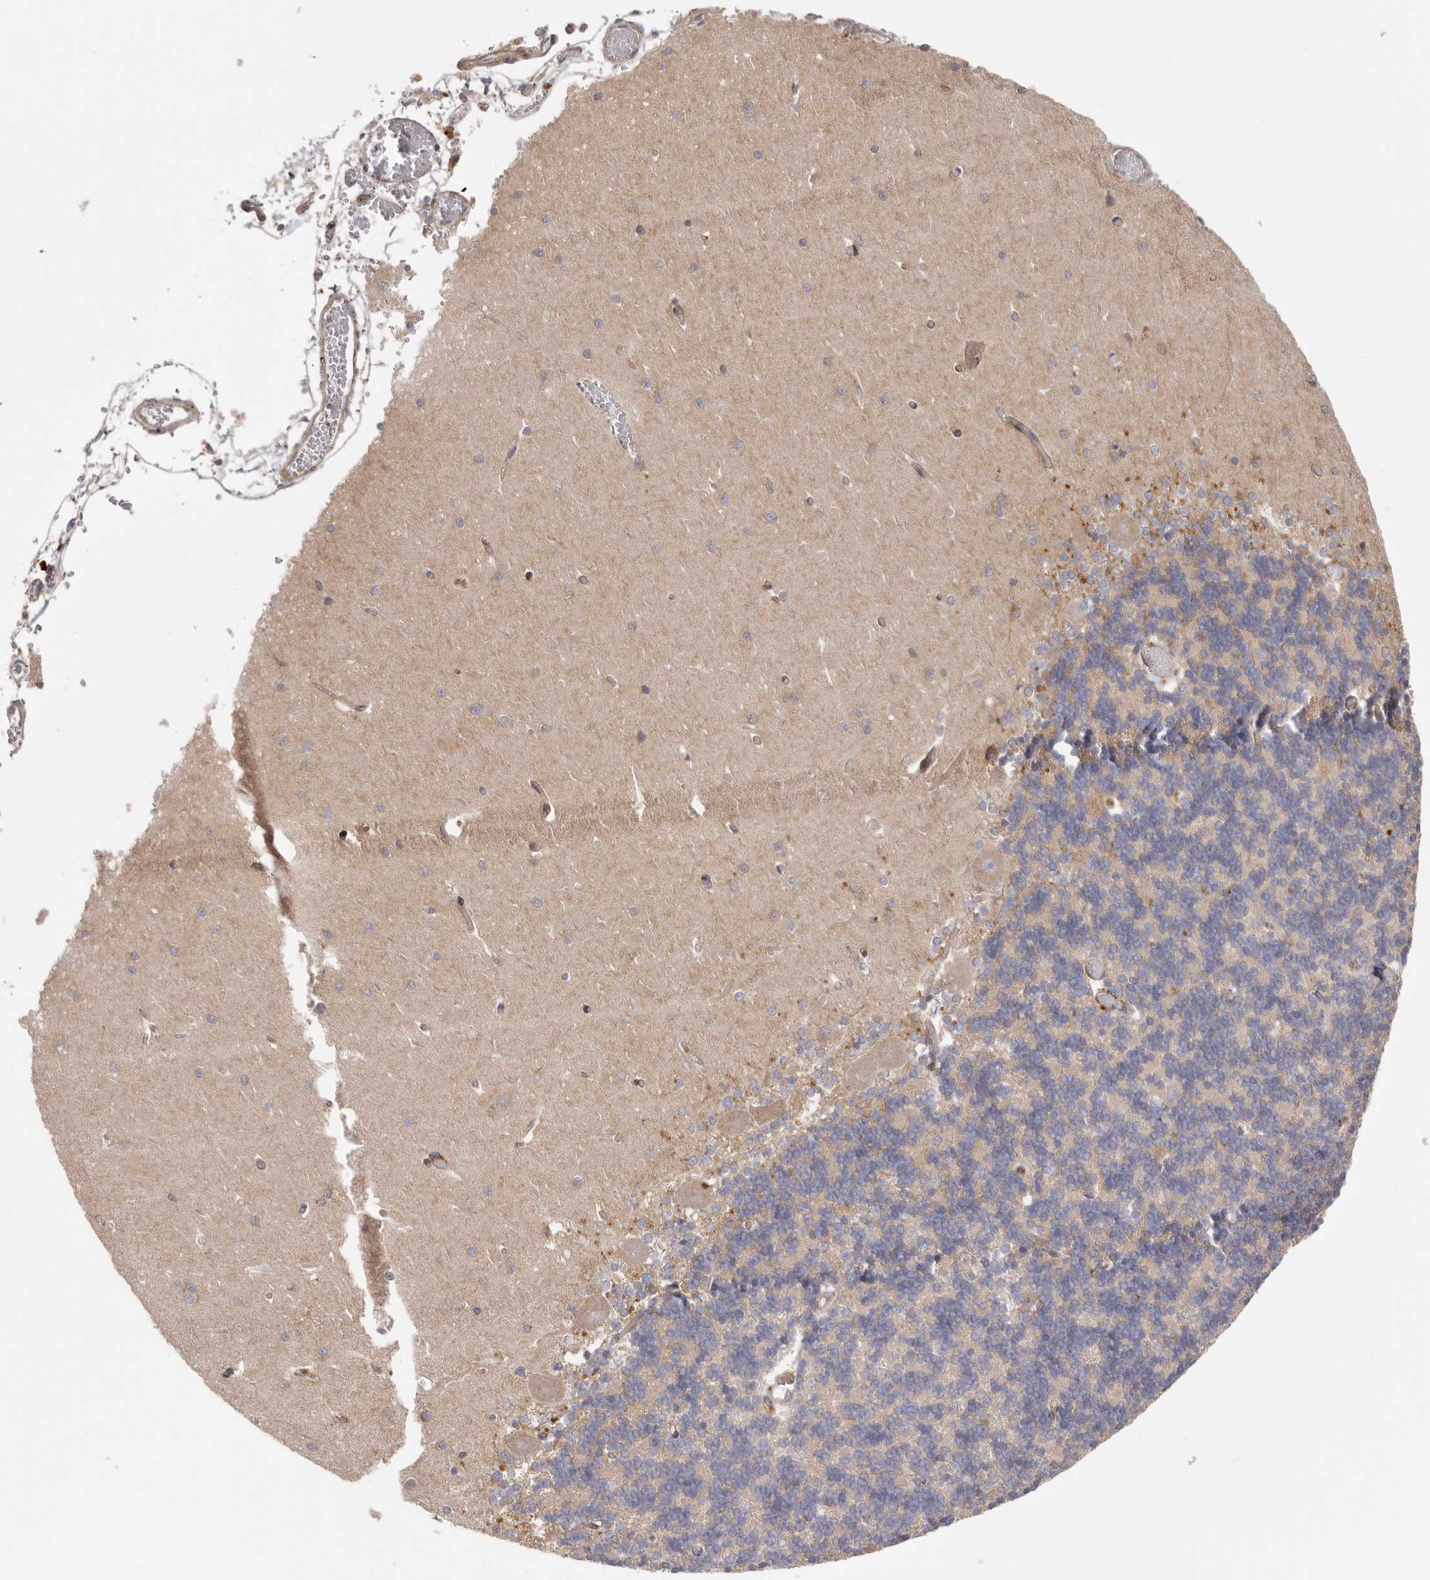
{"staining": {"intensity": "negative", "quantity": "none", "location": "none"}, "tissue": "cerebellum", "cell_type": "Cells in granular layer", "image_type": "normal", "snomed": [{"axis": "morphology", "description": "Normal tissue, NOS"}, {"axis": "topography", "description": "Cerebellum"}], "caption": "Immunohistochemistry (IHC) histopathology image of normal cerebellum: human cerebellum stained with DAB demonstrates no significant protein expression in cells in granular layer. (DAB immunohistochemistry with hematoxylin counter stain).", "gene": "GRN", "patient": {"sex": "male", "age": 37}}